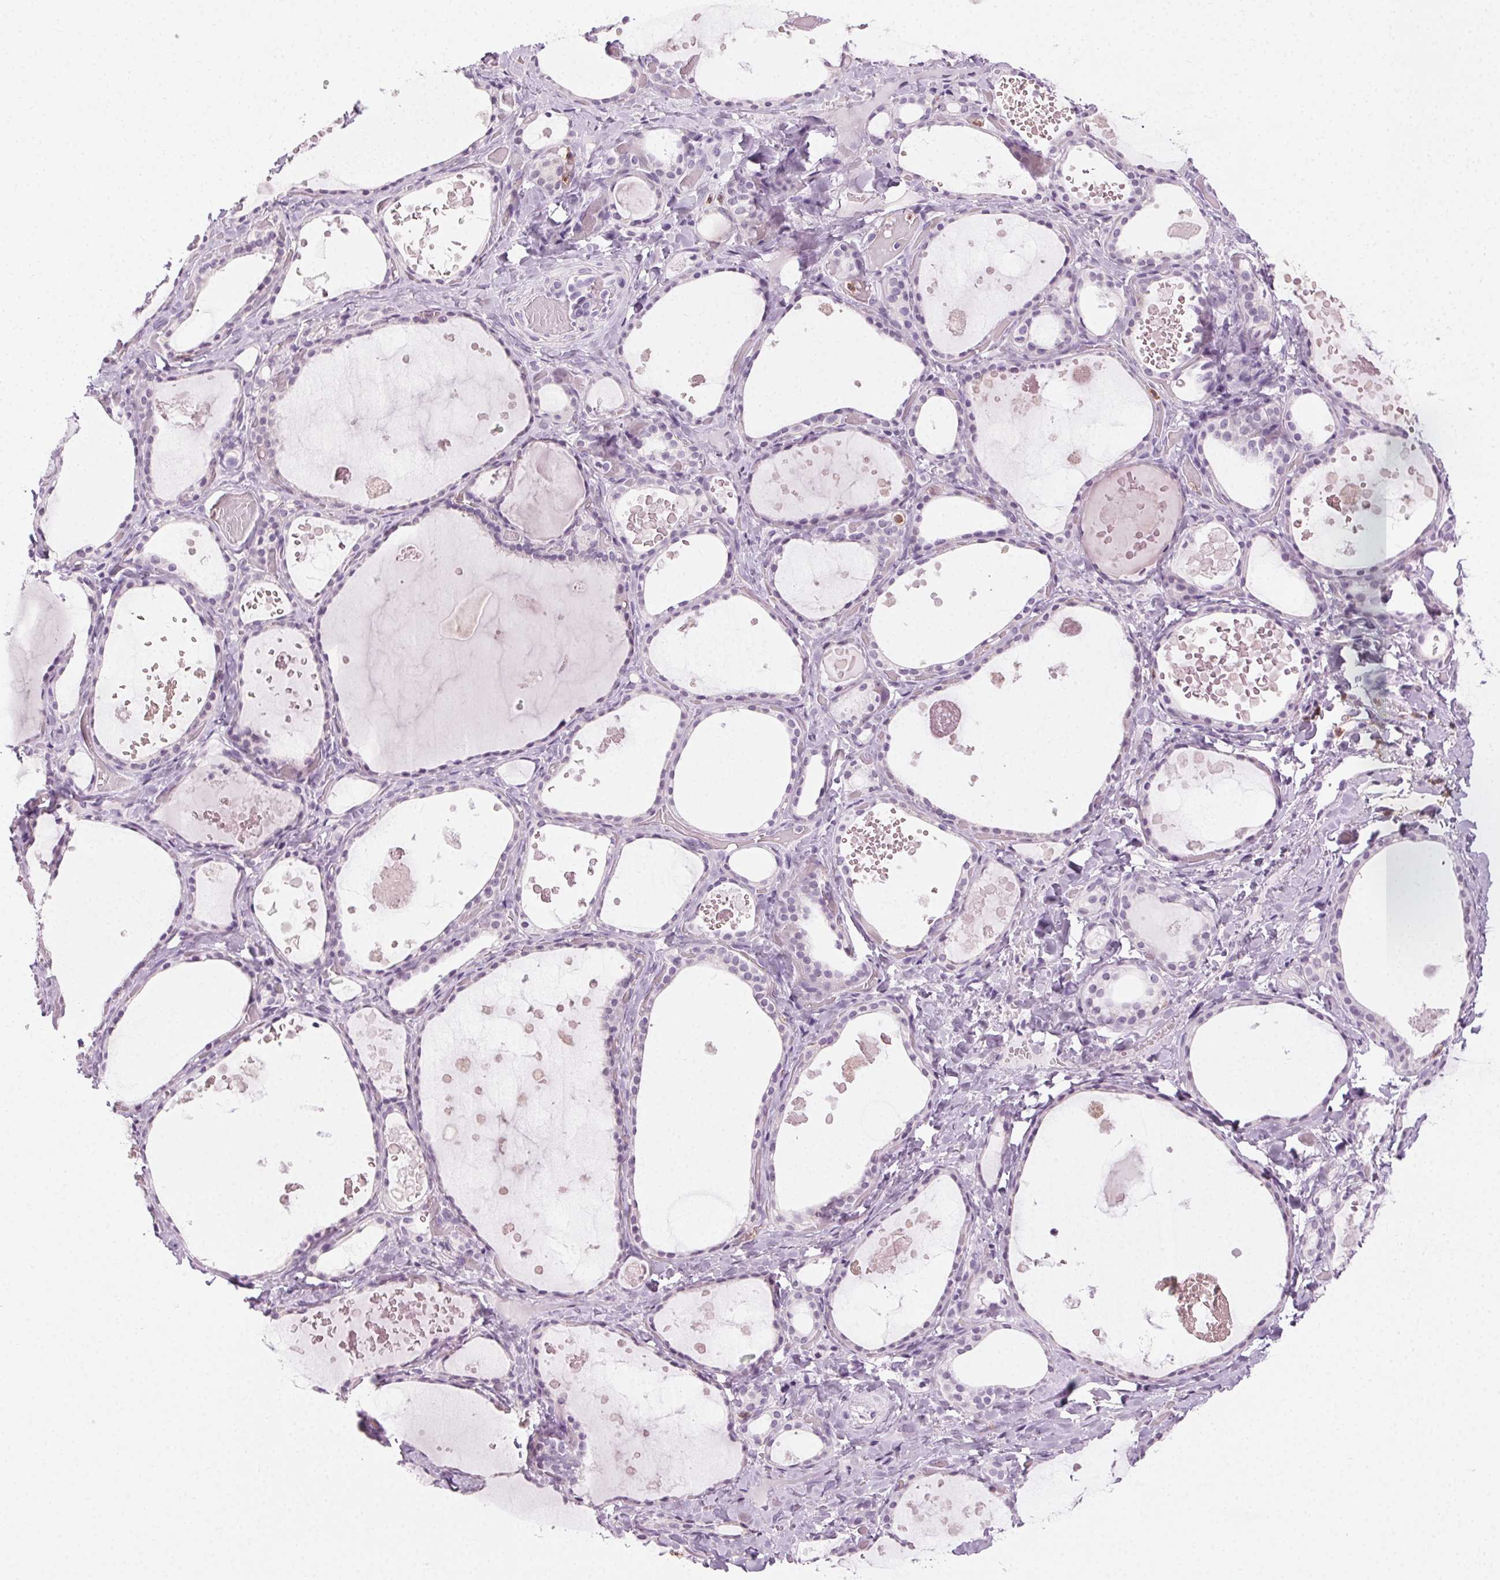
{"staining": {"intensity": "negative", "quantity": "none", "location": "none"}, "tissue": "thyroid gland", "cell_type": "Glandular cells", "image_type": "normal", "snomed": [{"axis": "morphology", "description": "Normal tissue, NOS"}, {"axis": "topography", "description": "Thyroid gland"}], "caption": "A high-resolution image shows IHC staining of benign thyroid gland, which demonstrates no significant positivity in glandular cells. Brightfield microscopy of IHC stained with DAB (brown) and hematoxylin (blue), captured at high magnification.", "gene": "MPO", "patient": {"sex": "female", "age": 56}}